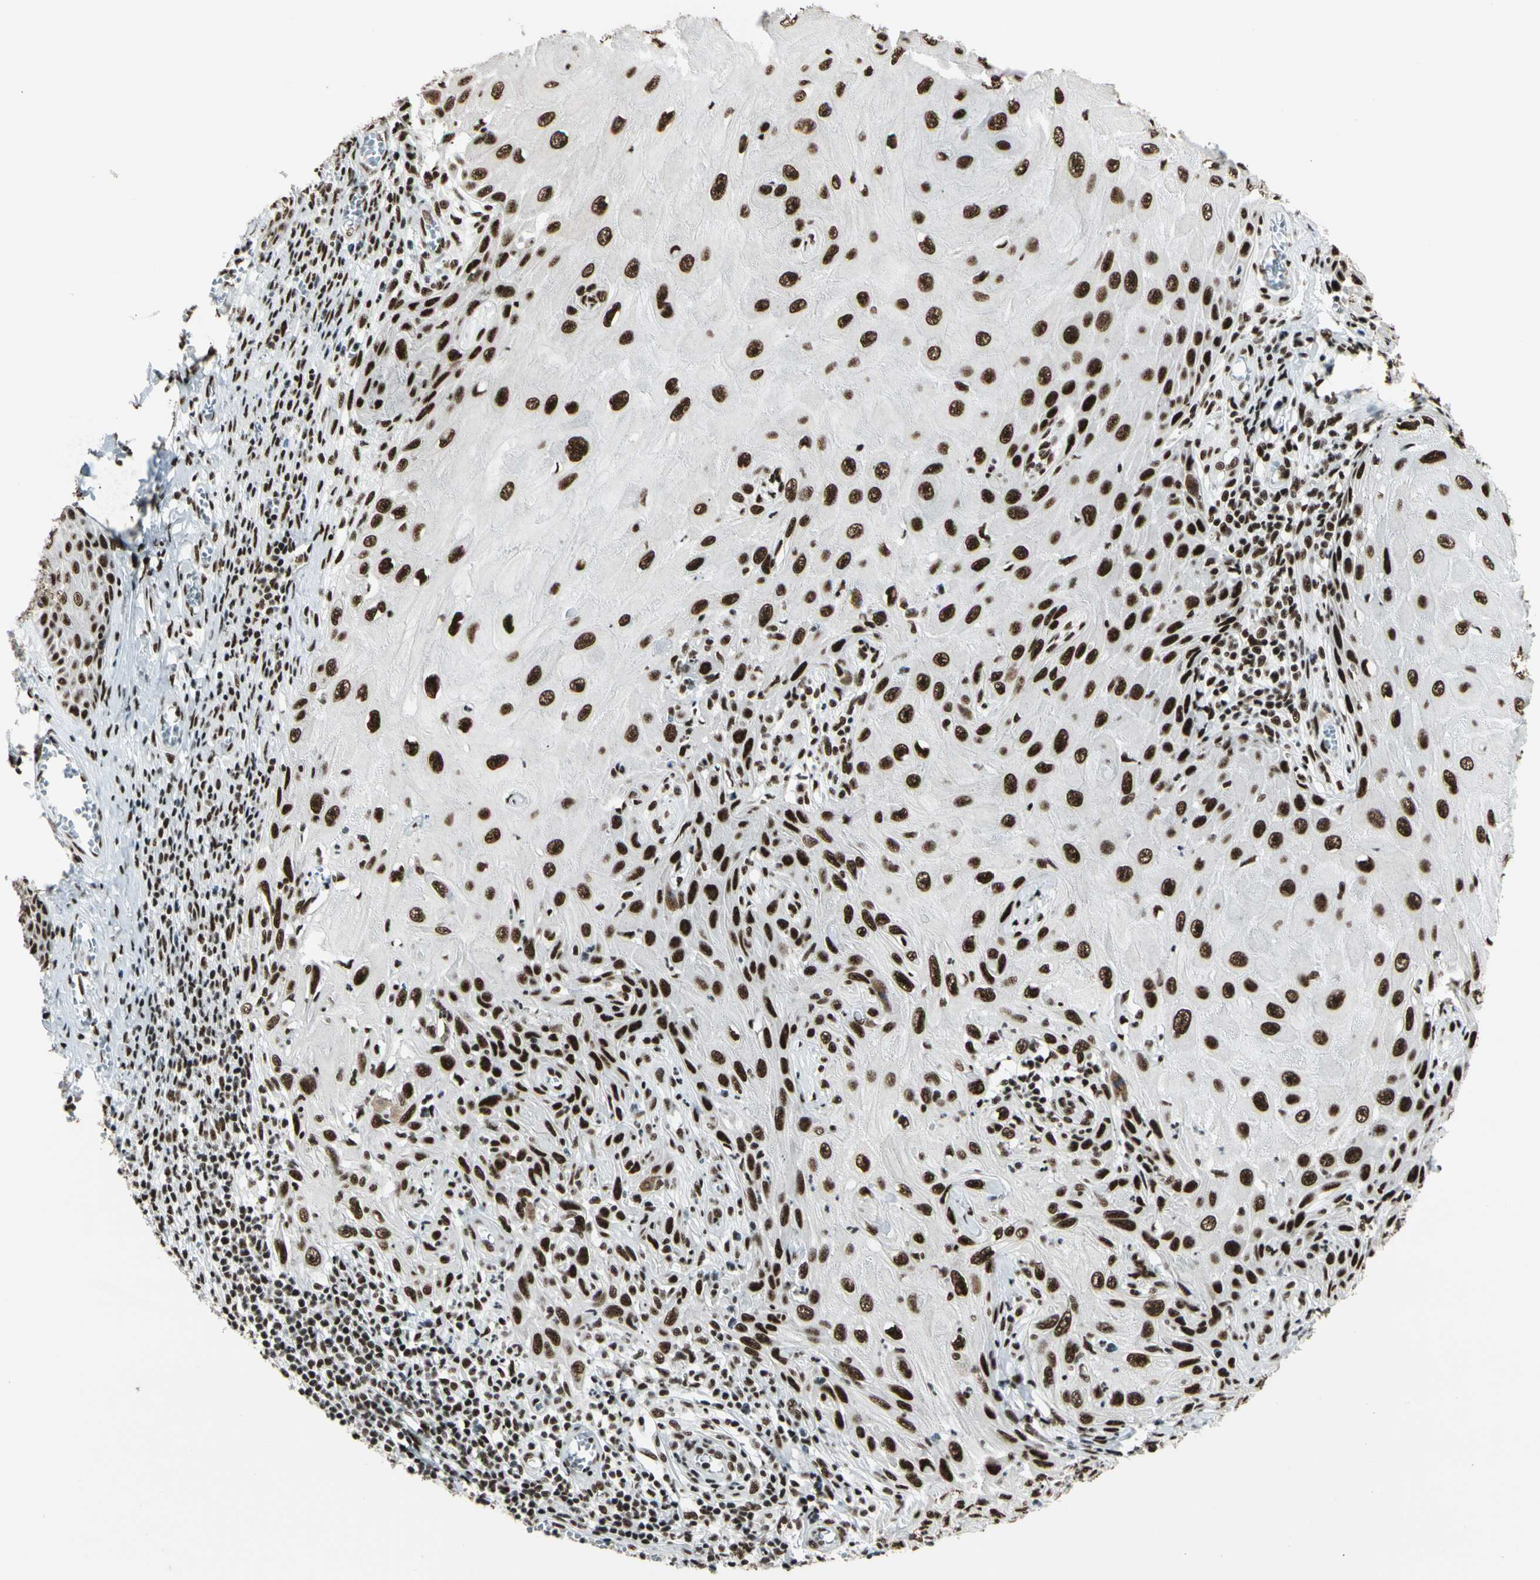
{"staining": {"intensity": "strong", "quantity": ">75%", "location": "nuclear"}, "tissue": "skin cancer", "cell_type": "Tumor cells", "image_type": "cancer", "snomed": [{"axis": "morphology", "description": "Squamous cell carcinoma, NOS"}, {"axis": "topography", "description": "Skin"}], "caption": "Squamous cell carcinoma (skin) stained with a protein marker demonstrates strong staining in tumor cells.", "gene": "CCAR1", "patient": {"sex": "female", "age": 73}}